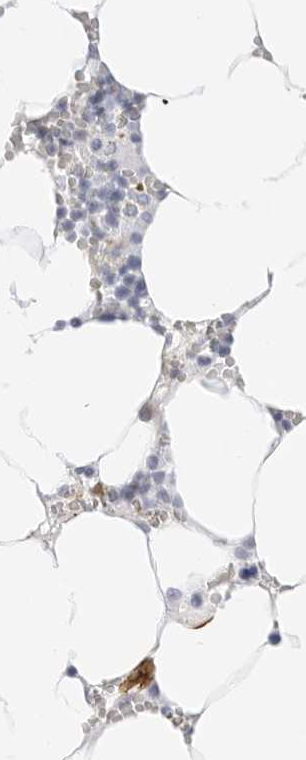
{"staining": {"intensity": "negative", "quantity": "none", "location": "none"}, "tissue": "bone marrow", "cell_type": "Hematopoietic cells", "image_type": "normal", "snomed": [{"axis": "morphology", "description": "Normal tissue, NOS"}, {"axis": "topography", "description": "Bone marrow"}], "caption": "Protein analysis of benign bone marrow demonstrates no significant positivity in hematopoietic cells.", "gene": "NES", "patient": {"sex": "male", "age": 70}}